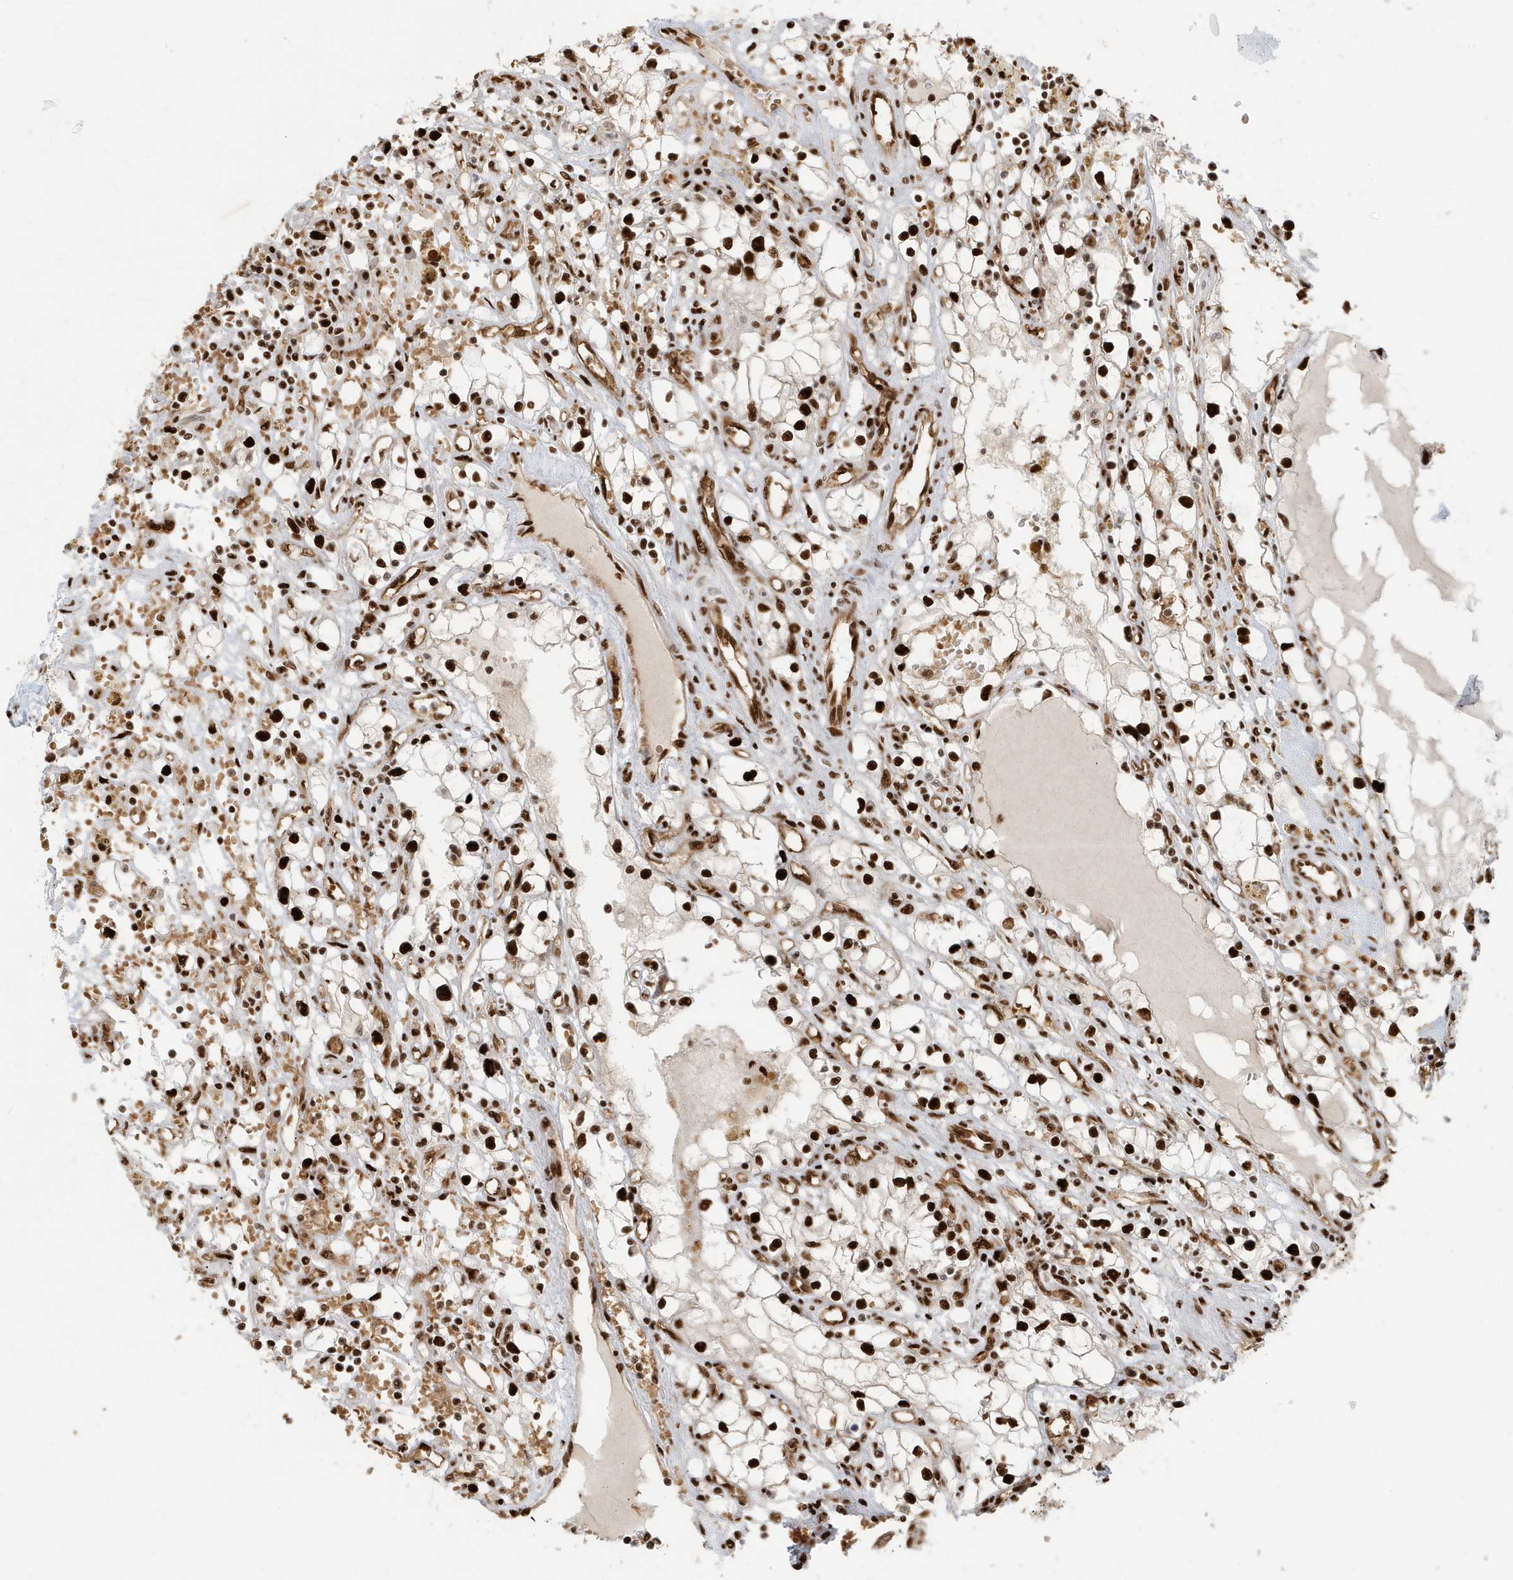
{"staining": {"intensity": "strong", "quantity": ">75%", "location": "nuclear"}, "tissue": "renal cancer", "cell_type": "Tumor cells", "image_type": "cancer", "snomed": [{"axis": "morphology", "description": "Adenocarcinoma, NOS"}, {"axis": "topography", "description": "Kidney"}], "caption": "The immunohistochemical stain shows strong nuclear staining in tumor cells of adenocarcinoma (renal) tissue.", "gene": "CKS2", "patient": {"sex": "male", "age": 56}}